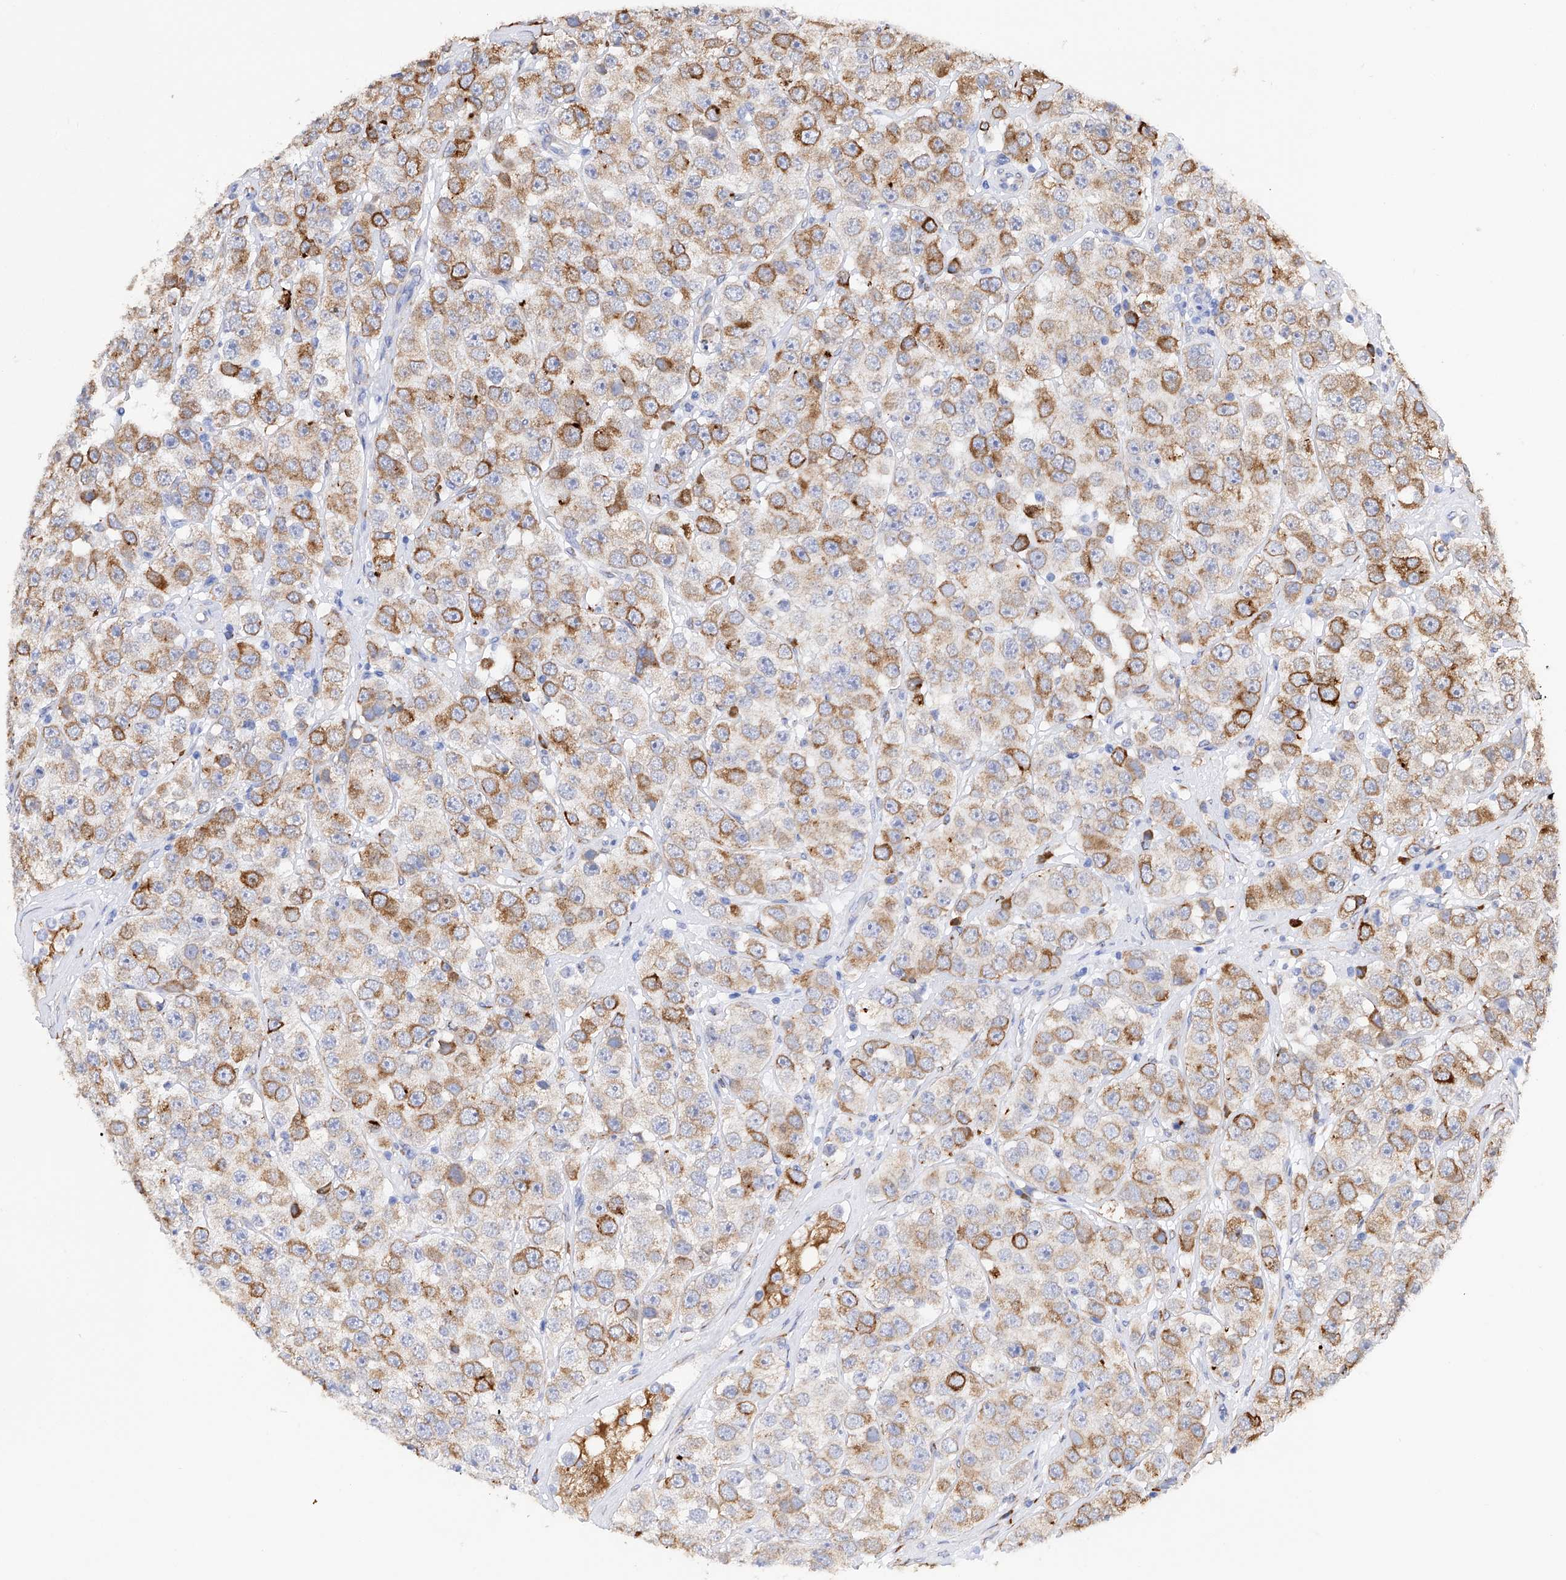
{"staining": {"intensity": "moderate", "quantity": "25%-75%", "location": "cytoplasmic/membranous"}, "tissue": "testis cancer", "cell_type": "Tumor cells", "image_type": "cancer", "snomed": [{"axis": "morphology", "description": "Seminoma, NOS"}, {"axis": "topography", "description": "Testis"}], "caption": "A brown stain labels moderate cytoplasmic/membranous expression of a protein in human testis cancer (seminoma) tumor cells.", "gene": "PDIA5", "patient": {"sex": "male", "age": 28}}